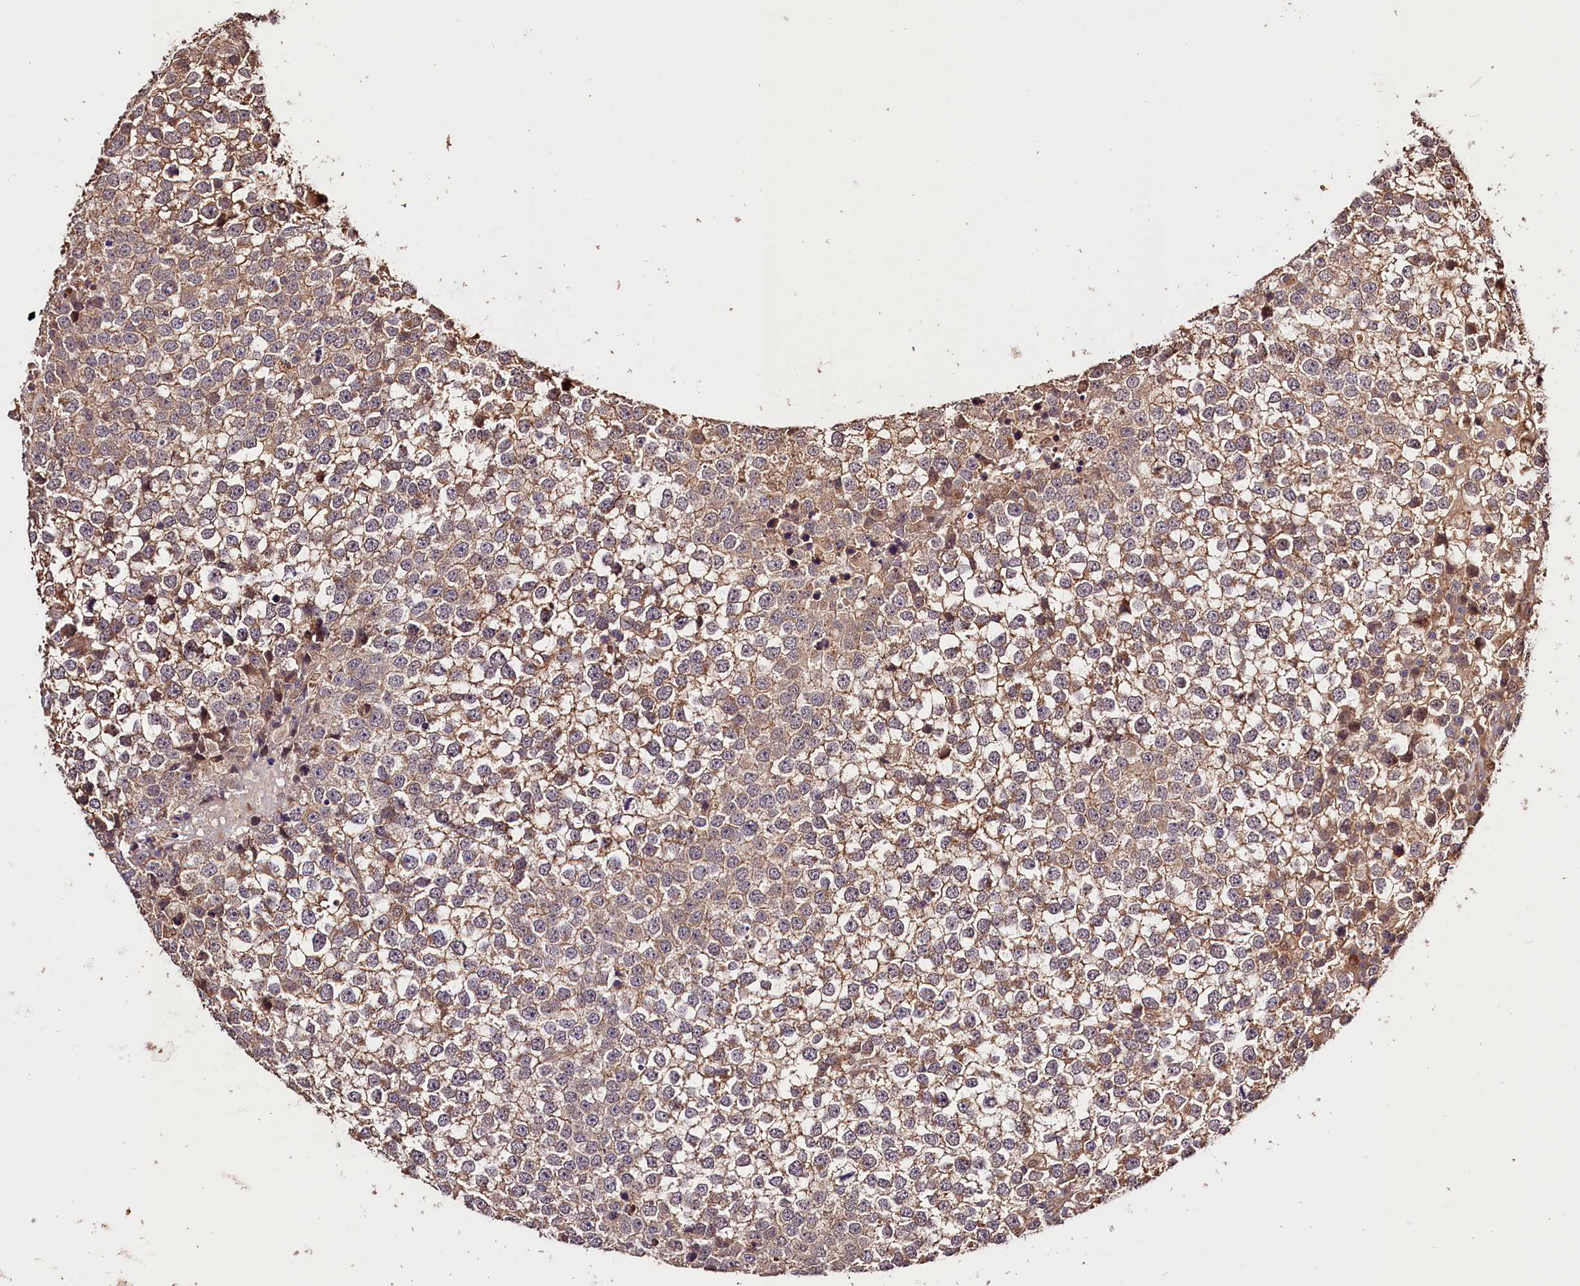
{"staining": {"intensity": "weak", "quantity": ">75%", "location": "cytoplasmic/membranous"}, "tissue": "testis cancer", "cell_type": "Tumor cells", "image_type": "cancer", "snomed": [{"axis": "morphology", "description": "Seminoma, NOS"}, {"axis": "topography", "description": "Testis"}], "caption": "DAB immunohistochemical staining of testis cancer (seminoma) reveals weak cytoplasmic/membranous protein expression in approximately >75% of tumor cells.", "gene": "CES3", "patient": {"sex": "male", "age": 65}}